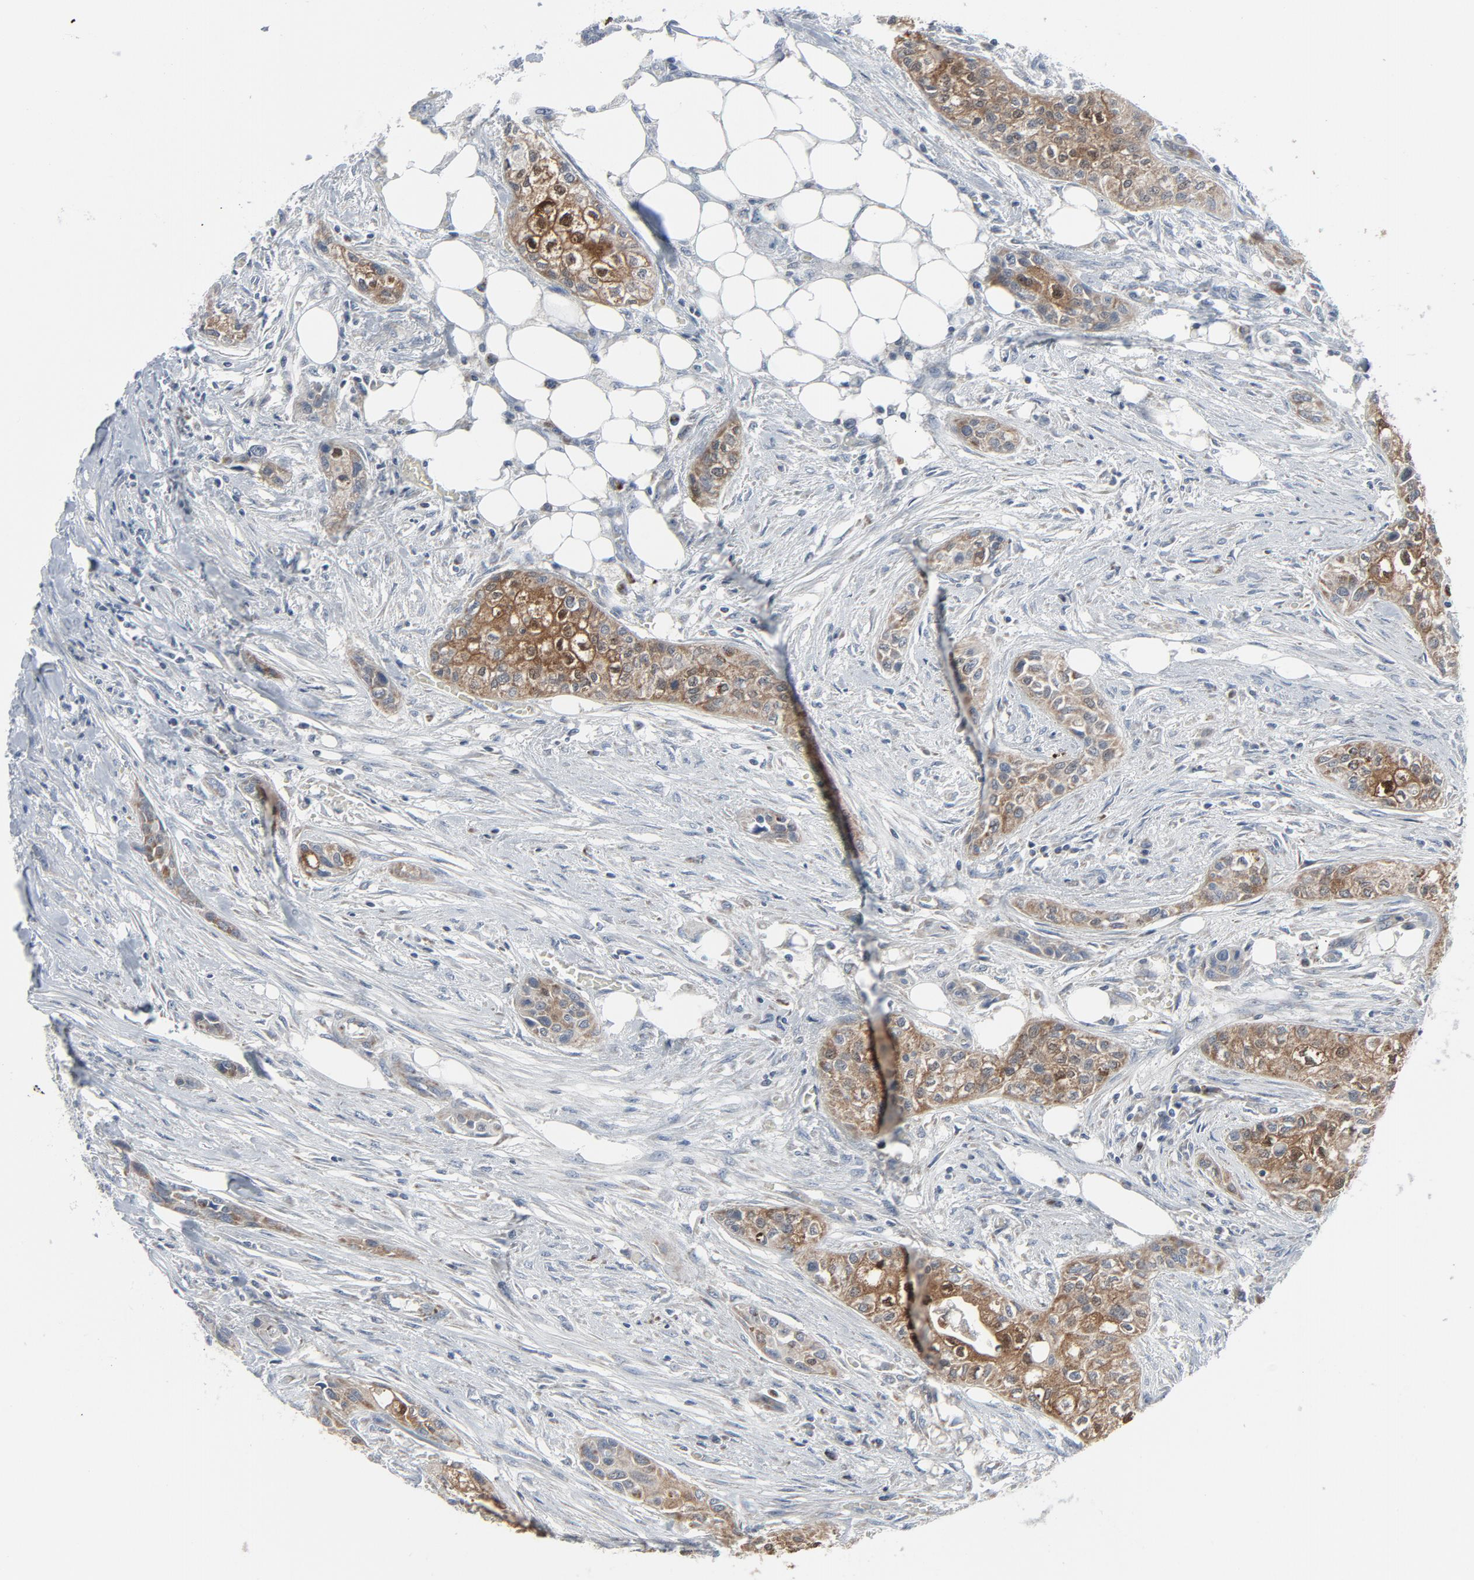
{"staining": {"intensity": "moderate", "quantity": ">75%", "location": "cytoplasmic/membranous"}, "tissue": "urothelial cancer", "cell_type": "Tumor cells", "image_type": "cancer", "snomed": [{"axis": "morphology", "description": "Urothelial carcinoma, High grade"}, {"axis": "topography", "description": "Urinary bladder"}], "caption": "Protein analysis of urothelial cancer tissue exhibits moderate cytoplasmic/membranous staining in about >75% of tumor cells.", "gene": "GPX2", "patient": {"sex": "male", "age": 74}}